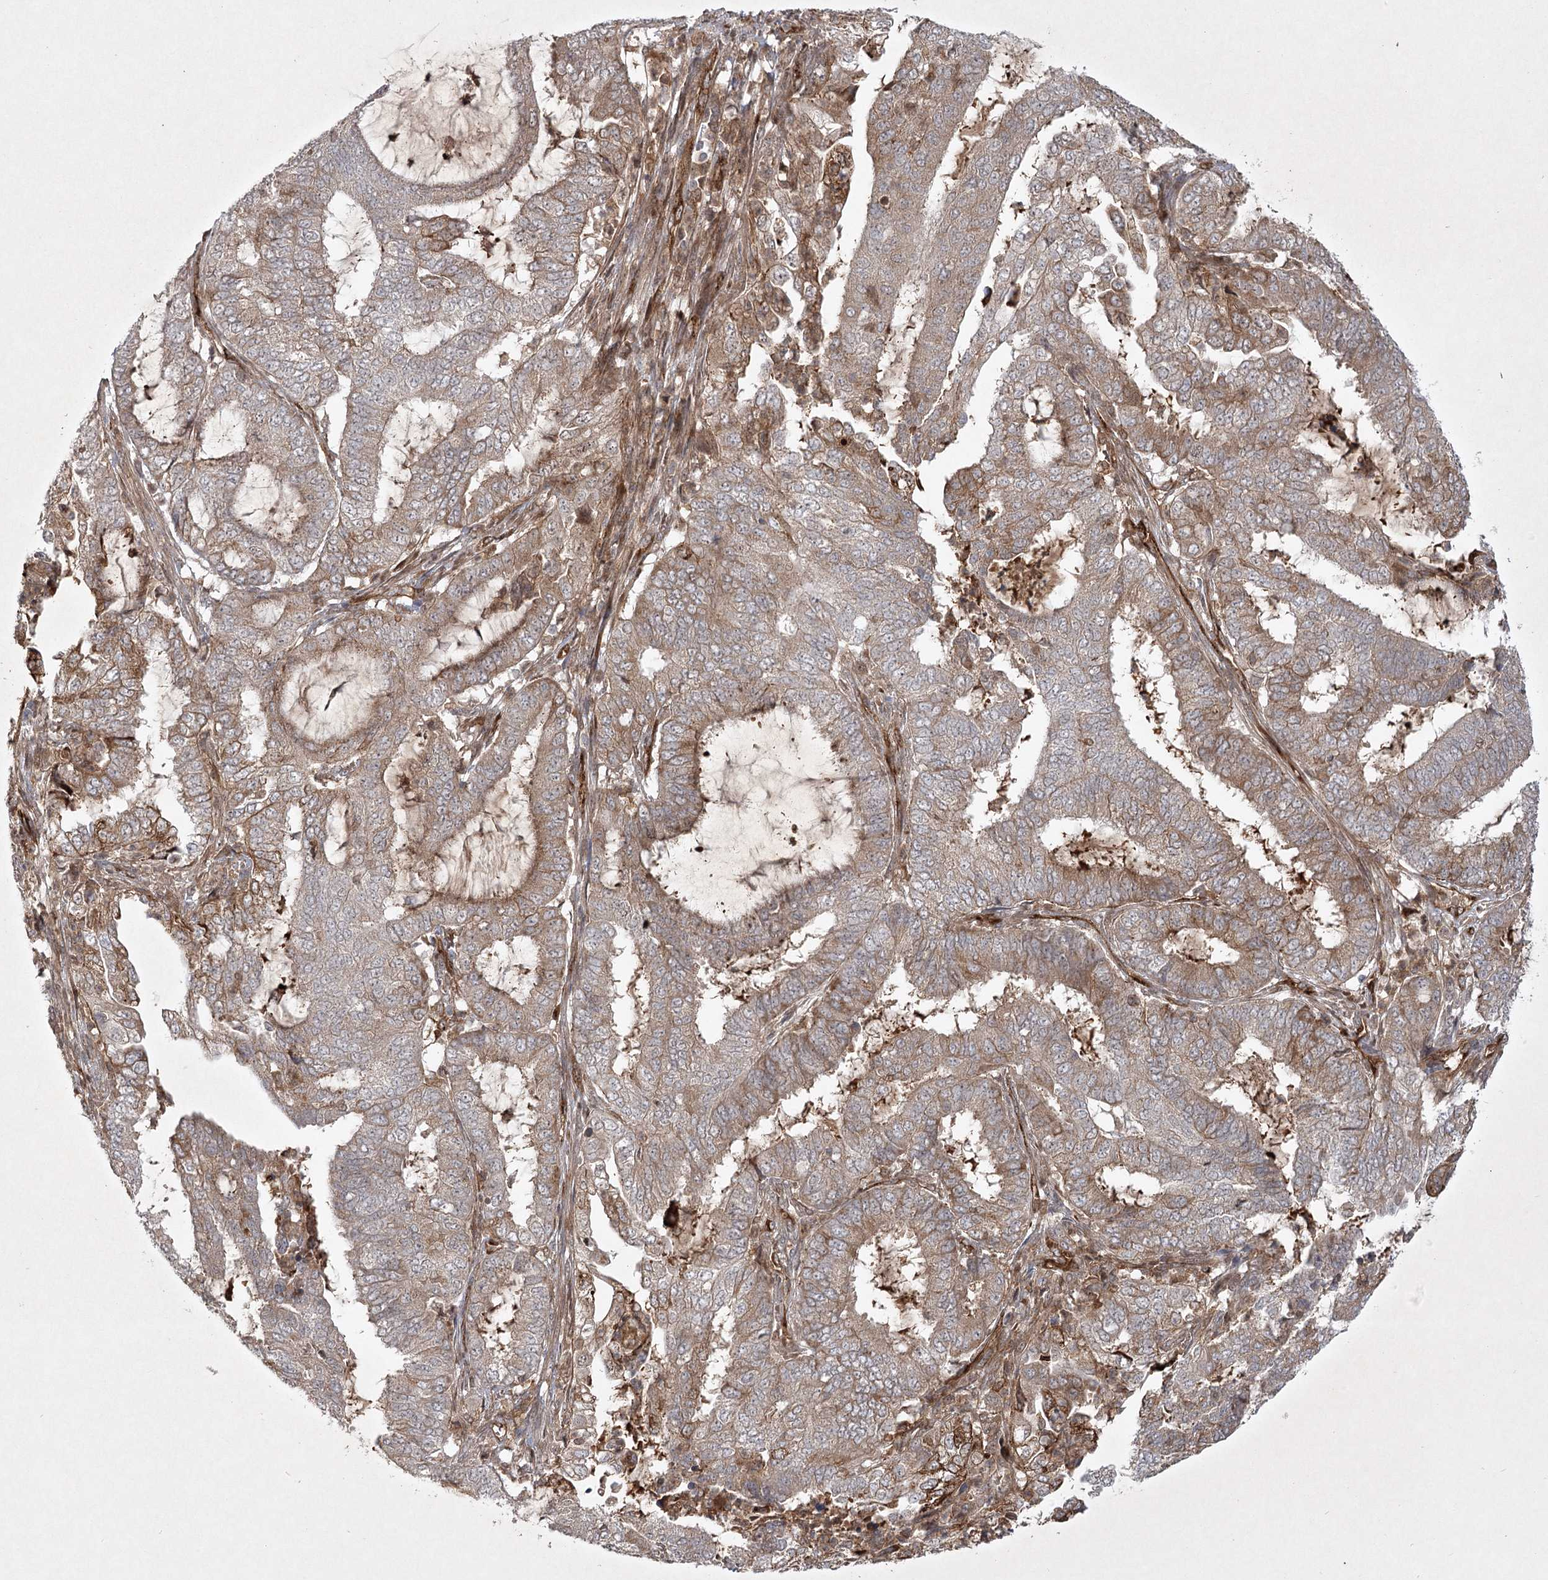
{"staining": {"intensity": "moderate", "quantity": ">75%", "location": "cytoplasmic/membranous"}, "tissue": "endometrial cancer", "cell_type": "Tumor cells", "image_type": "cancer", "snomed": [{"axis": "morphology", "description": "Adenocarcinoma, NOS"}, {"axis": "topography", "description": "Endometrium"}], "caption": "Immunohistochemistry micrograph of endometrial adenocarcinoma stained for a protein (brown), which reveals medium levels of moderate cytoplasmic/membranous expression in about >75% of tumor cells.", "gene": "ARHGAP31", "patient": {"sex": "female", "age": 51}}